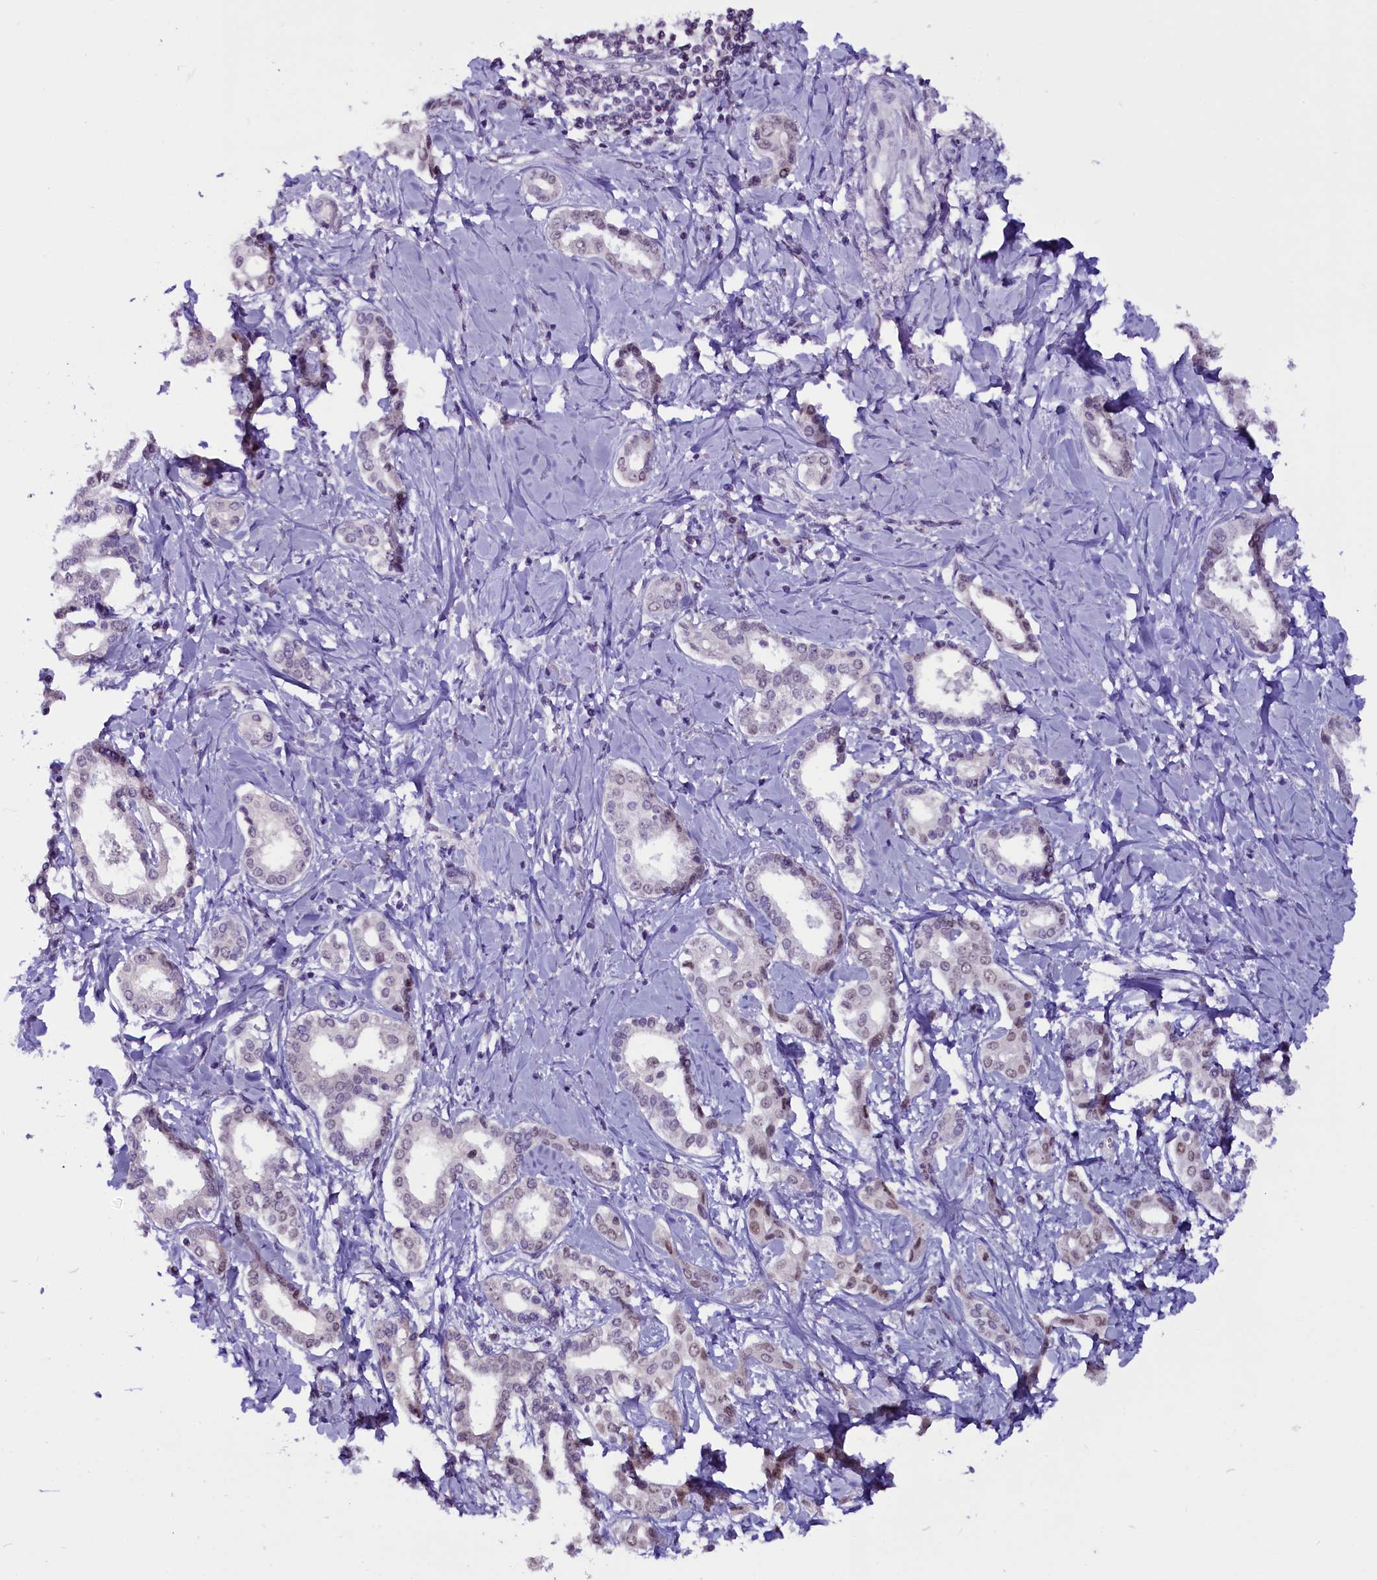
{"staining": {"intensity": "weak", "quantity": "<25%", "location": "nuclear"}, "tissue": "liver cancer", "cell_type": "Tumor cells", "image_type": "cancer", "snomed": [{"axis": "morphology", "description": "Cholangiocarcinoma"}, {"axis": "topography", "description": "Liver"}], "caption": "Protein analysis of liver cancer (cholangiocarcinoma) displays no significant positivity in tumor cells. The staining is performed using DAB (3,3'-diaminobenzidine) brown chromogen with nuclei counter-stained in using hematoxylin.", "gene": "RPUSD2", "patient": {"sex": "female", "age": 77}}